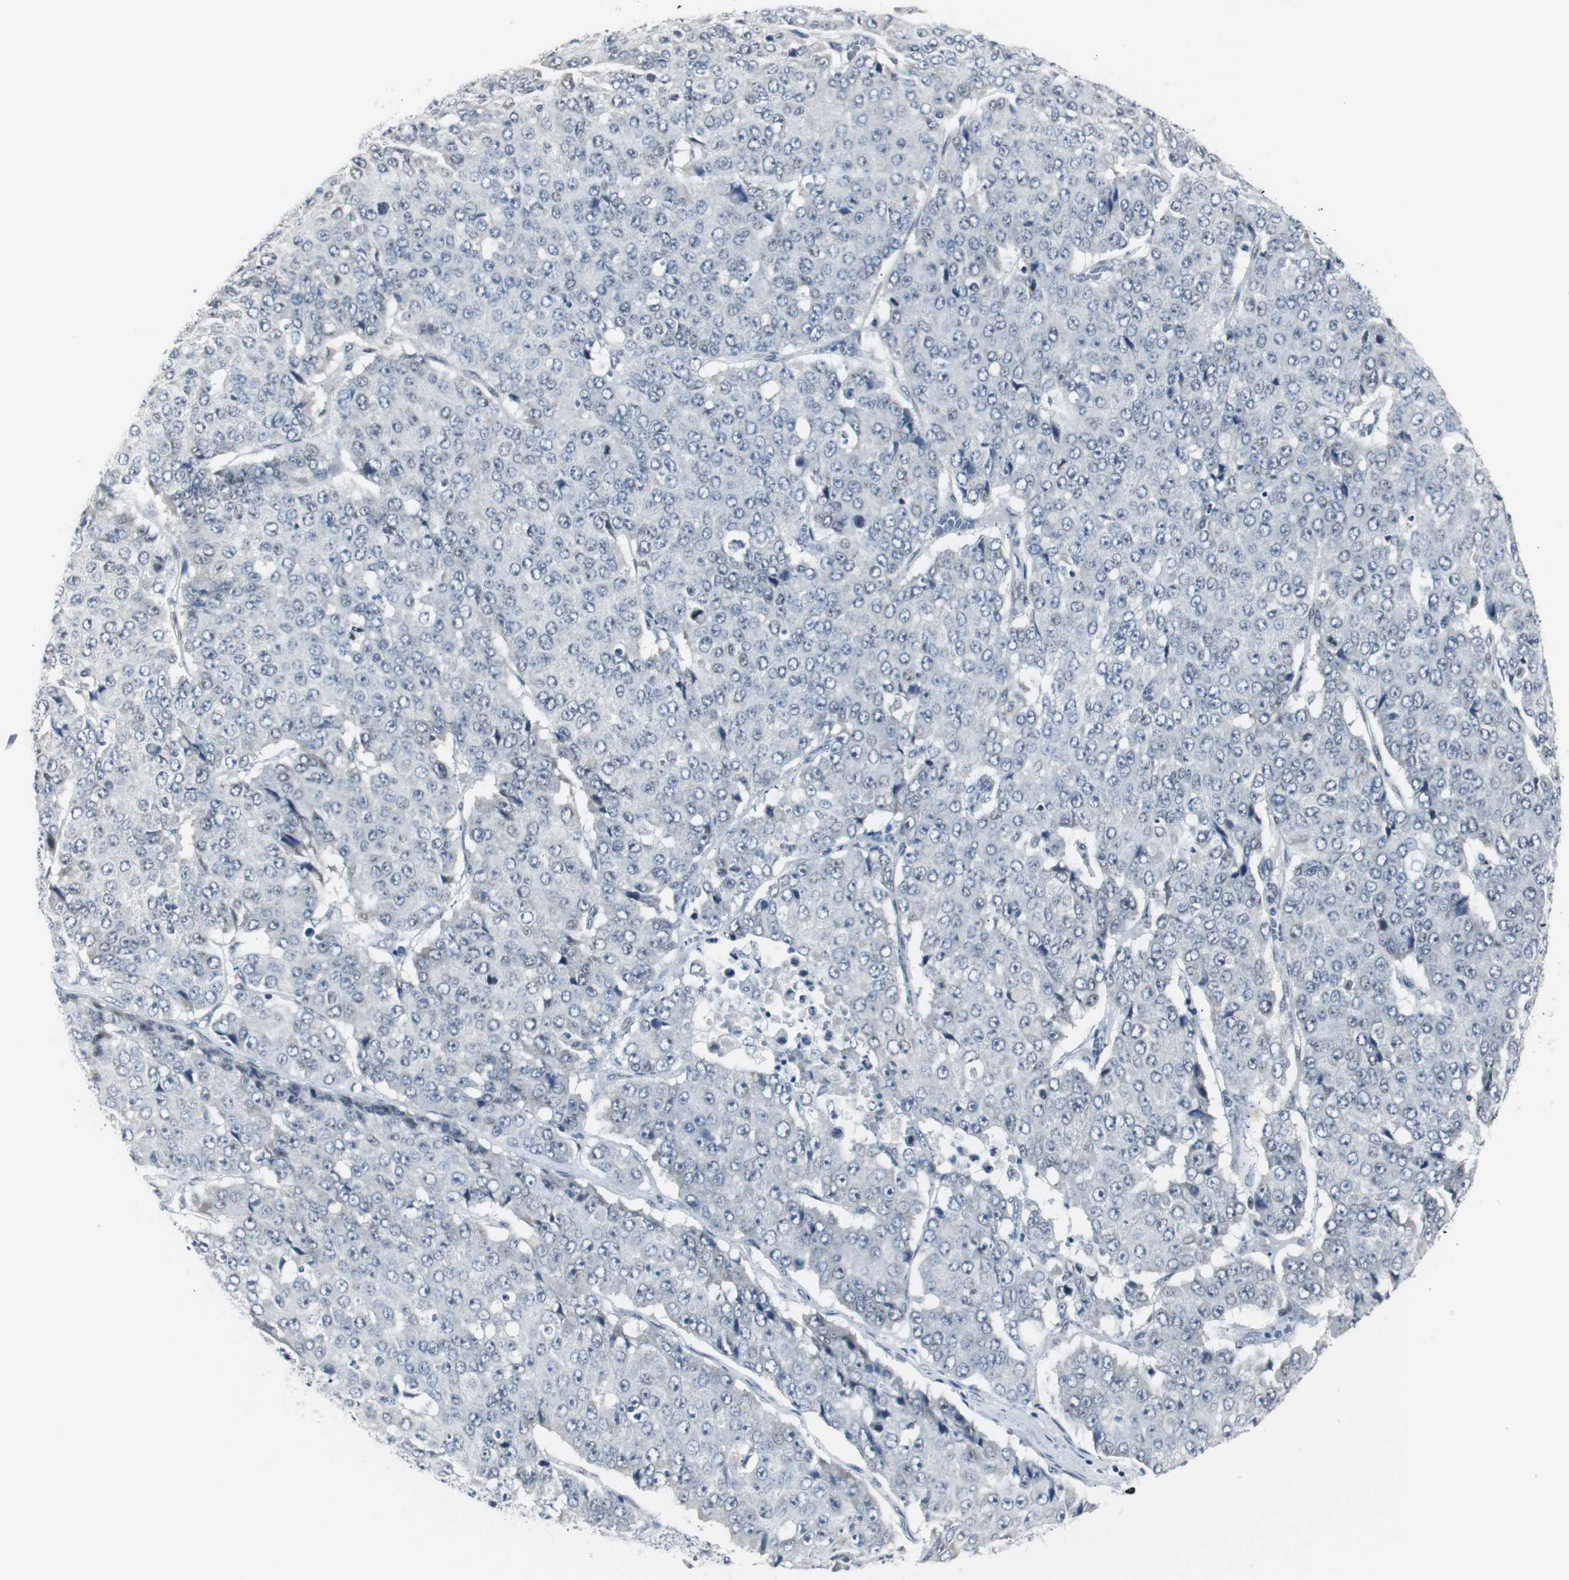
{"staining": {"intensity": "negative", "quantity": "none", "location": "none"}, "tissue": "pancreatic cancer", "cell_type": "Tumor cells", "image_type": "cancer", "snomed": [{"axis": "morphology", "description": "Adenocarcinoma, NOS"}, {"axis": "topography", "description": "Pancreas"}], "caption": "Immunohistochemistry micrograph of neoplastic tissue: human pancreatic cancer stained with DAB (3,3'-diaminobenzidine) shows no significant protein positivity in tumor cells.", "gene": "MTA1", "patient": {"sex": "male", "age": 50}}